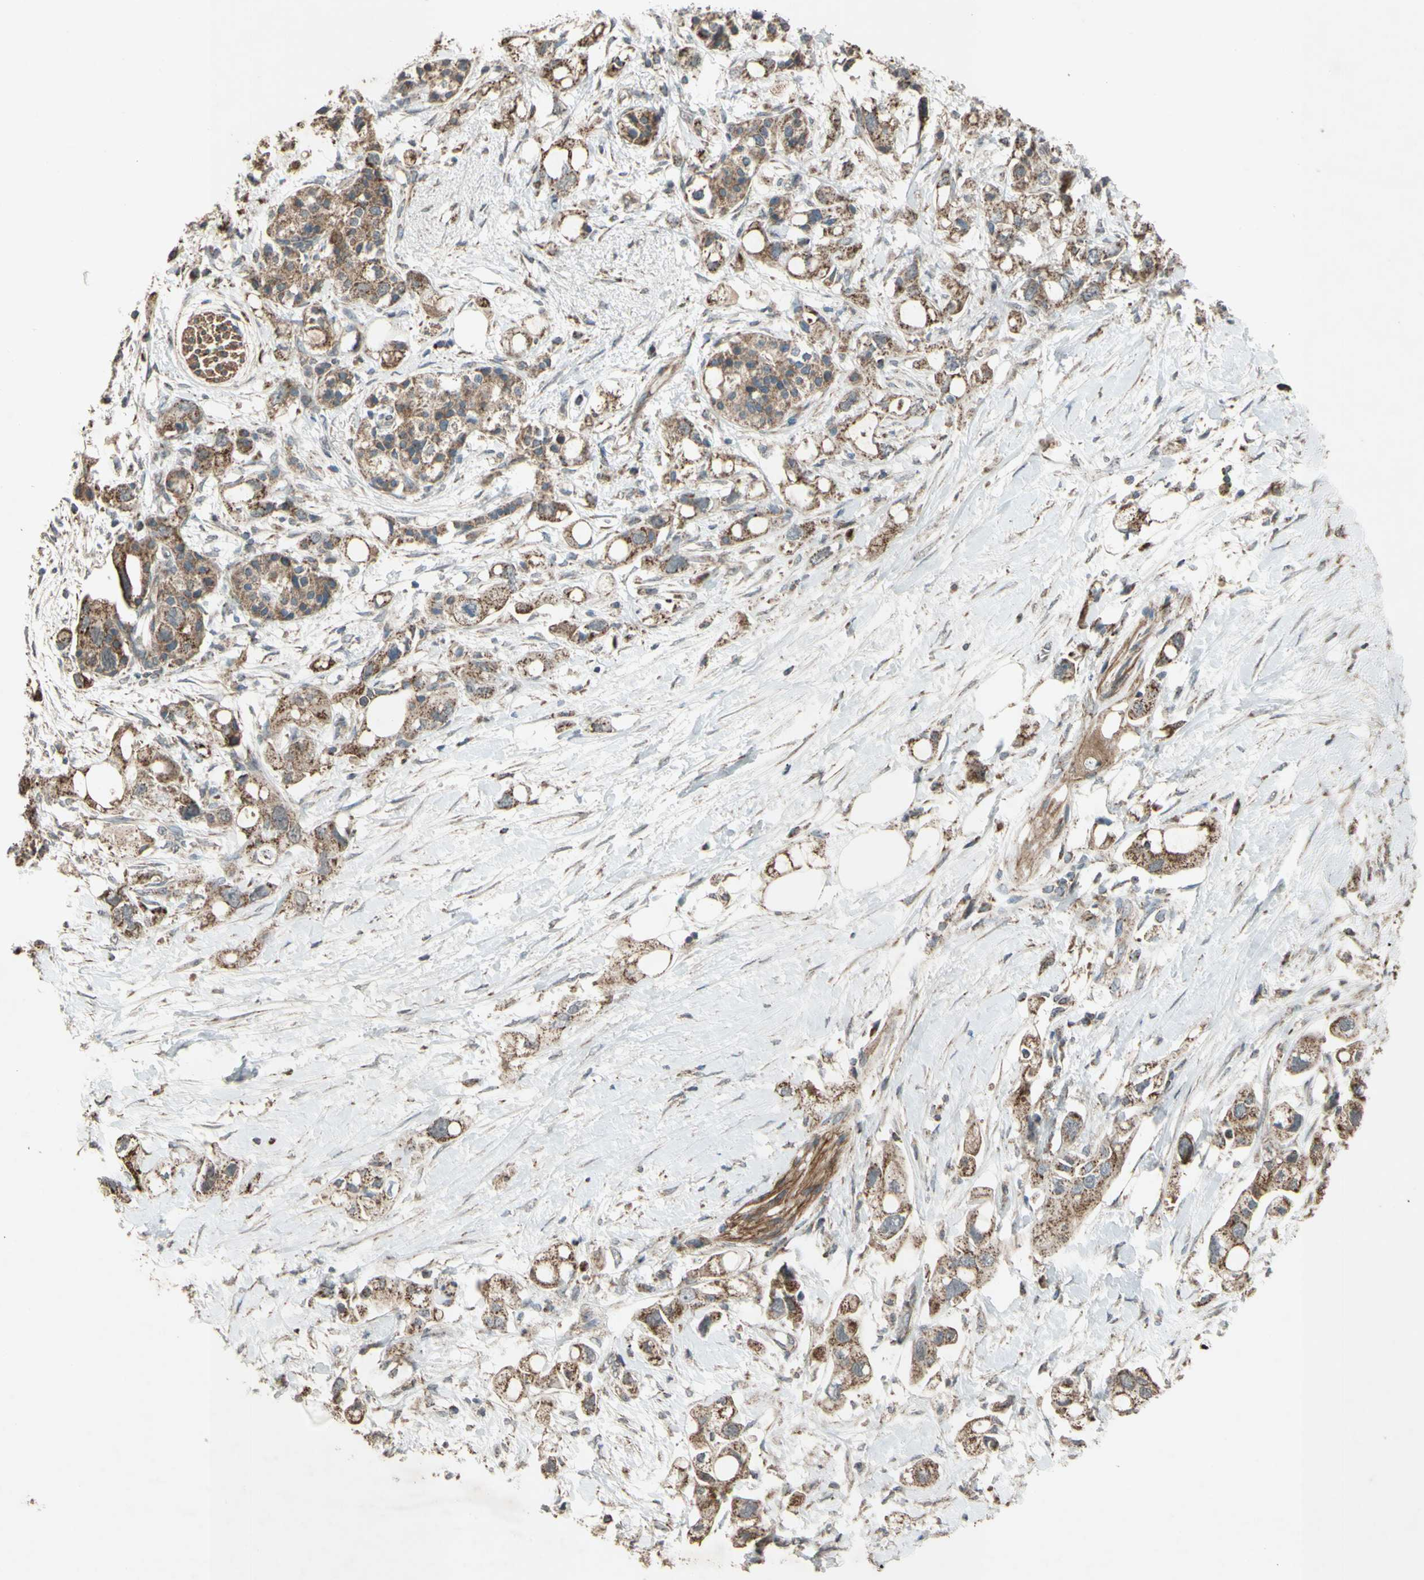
{"staining": {"intensity": "moderate", "quantity": ">75%", "location": "cytoplasmic/membranous"}, "tissue": "pancreatic cancer", "cell_type": "Tumor cells", "image_type": "cancer", "snomed": [{"axis": "morphology", "description": "Adenocarcinoma, NOS"}, {"axis": "topography", "description": "Pancreas"}], "caption": "This micrograph shows IHC staining of pancreatic cancer (adenocarcinoma), with medium moderate cytoplasmic/membranous positivity in approximately >75% of tumor cells.", "gene": "ACOT8", "patient": {"sex": "female", "age": 56}}